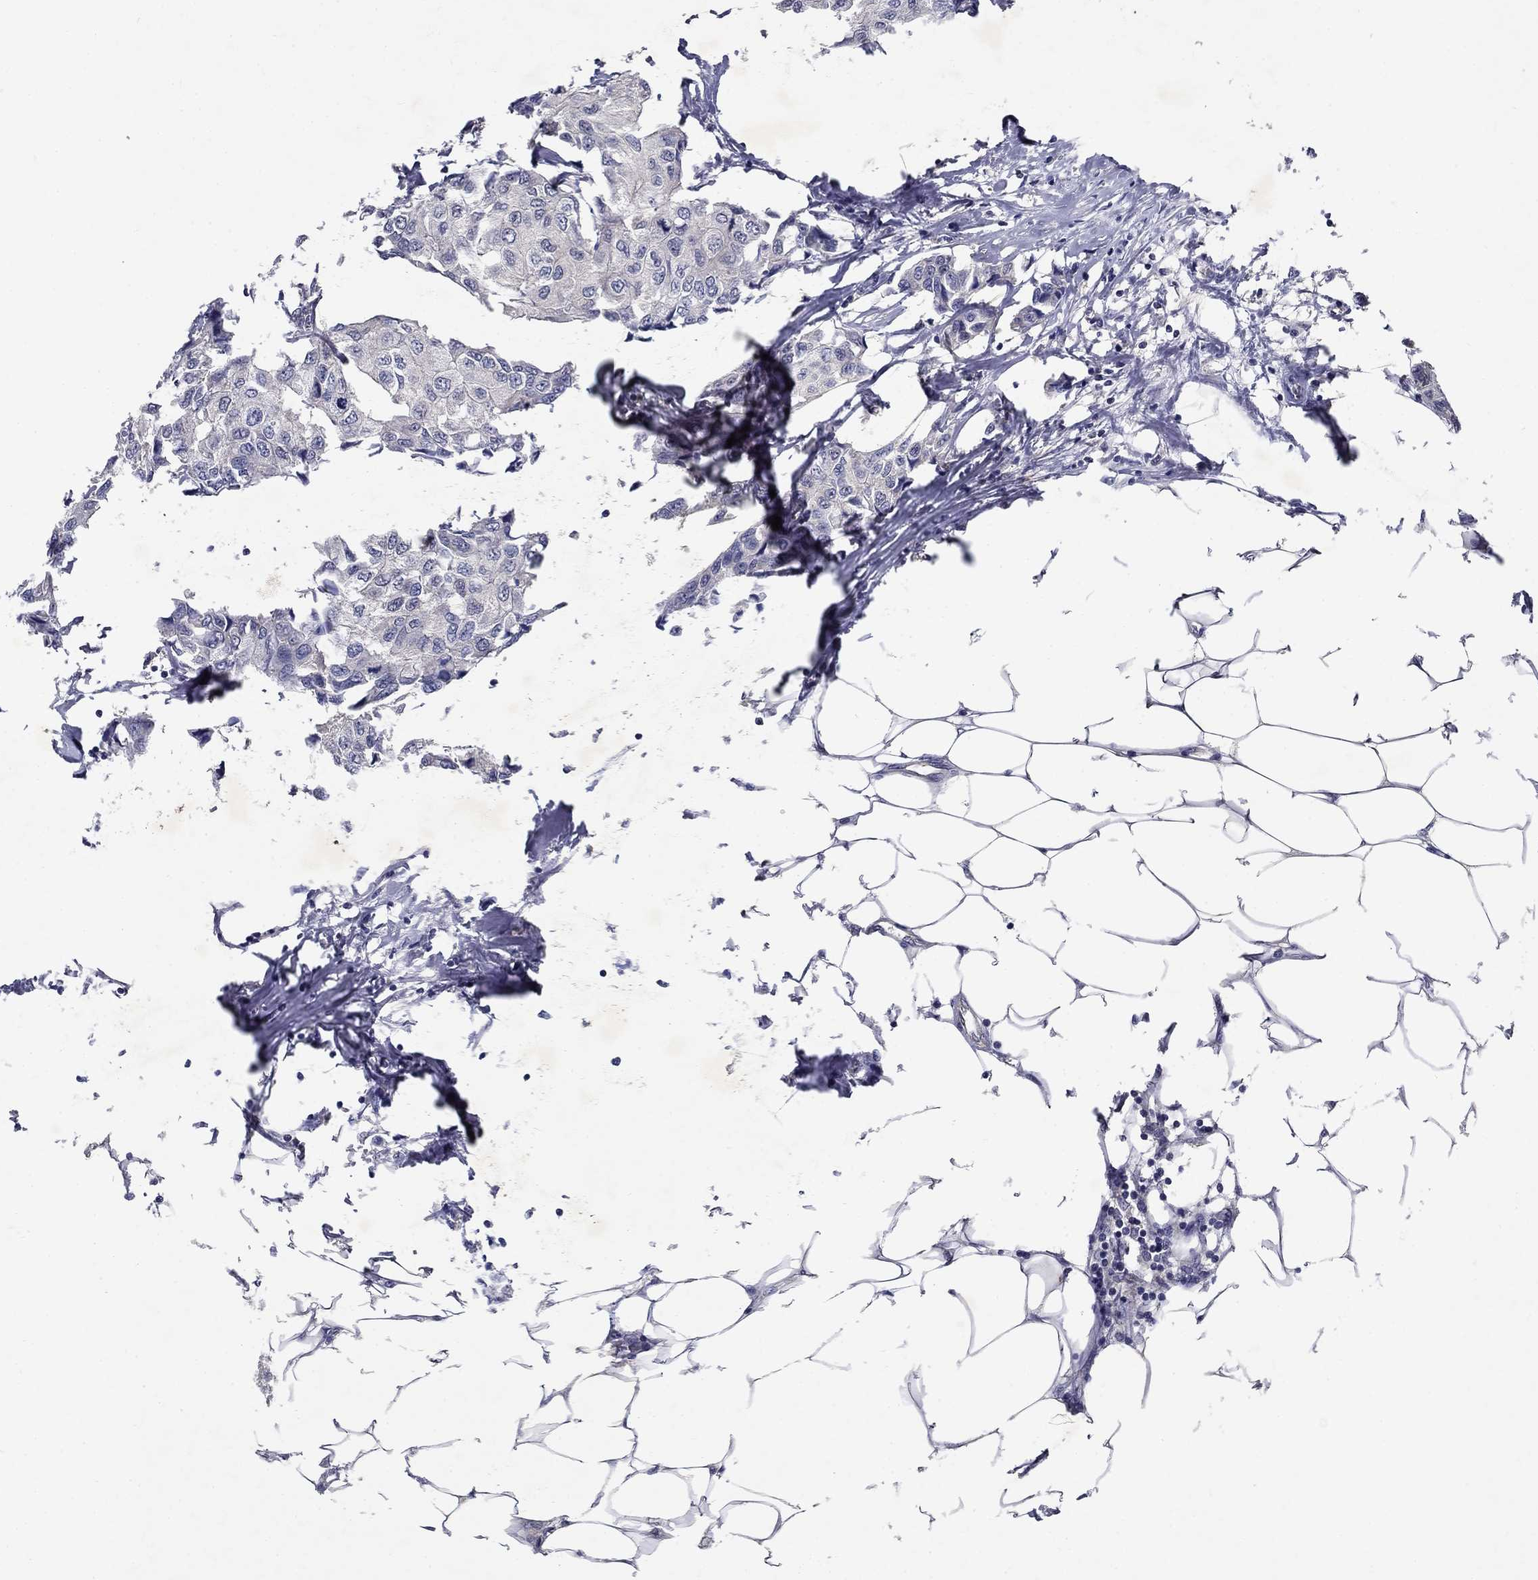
{"staining": {"intensity": "negative", "quantity": "none", "location": "none"}, "tissue": "breast cancer", "cell_type": "Tumor cells", "image_type": "cancer", "snomed": [{"axis": "morphology", "description": "Duct carcinoma"}, {"axis": "topography", "description": "Breast"}], "caption": "A high-resolution photomicrograph shows IHC staining of breast cancer, which shows no significant positivity in tumor cells.", "gene": "GLTP", "patient": {"sex": "female", "age": 80}}